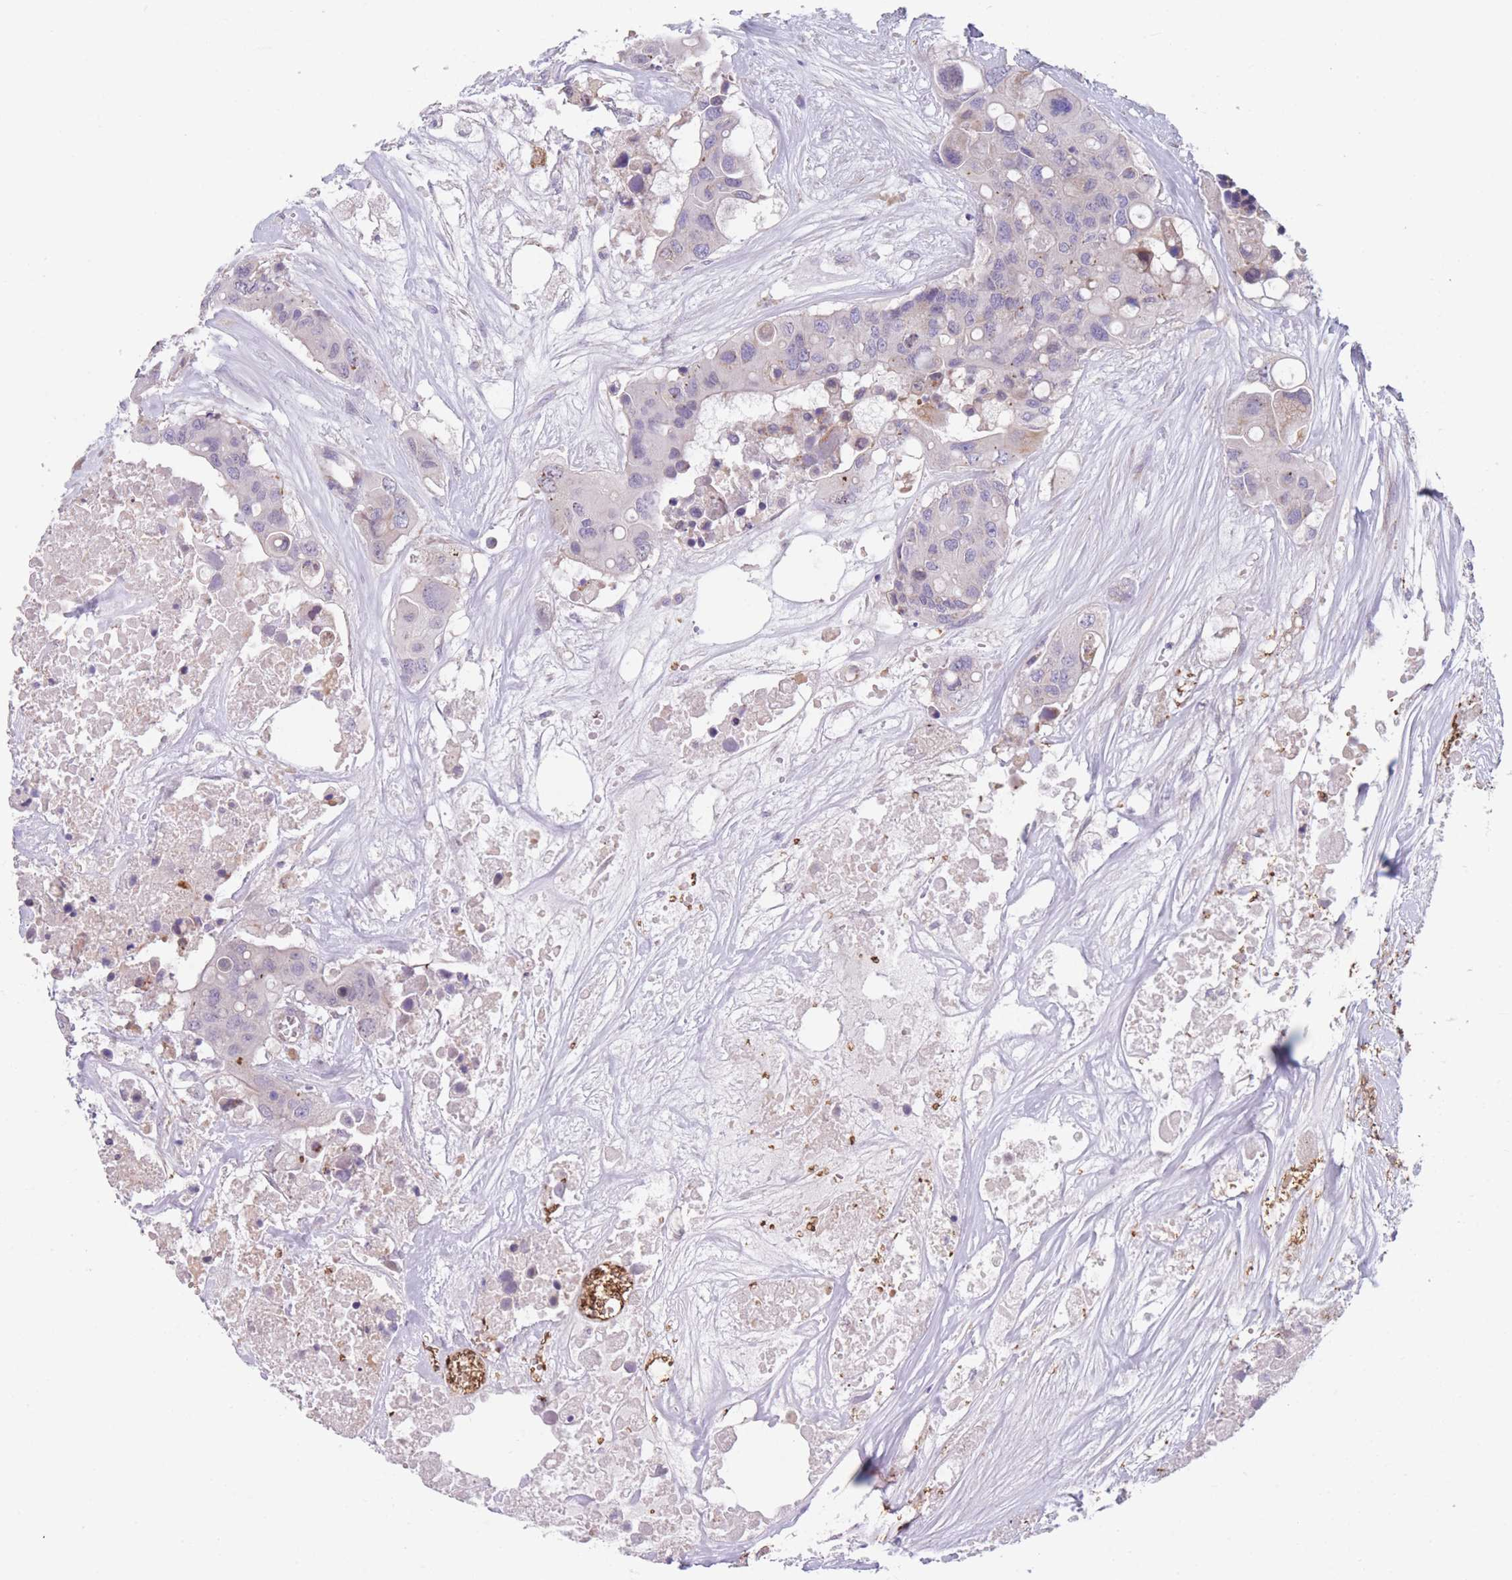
{"staining": {"intensity": "negative", "quantity": "none", "location": "none"}, "tissue": "colorectal cancer", "cell_type": "Tumor cells", "image_type": "cancer", "snomed": [{"axis": "morphology", "description": "Adenocarcinoma, NOS"}, {"axis": "topography", "description": "Colon"}], "caption": "The histopathology image displays no significant staining in tumor cells of colorectal cancer (adenocarcinoma).", "gene": "SMPD4", "patient": {"sex": "male", "age": 77}}